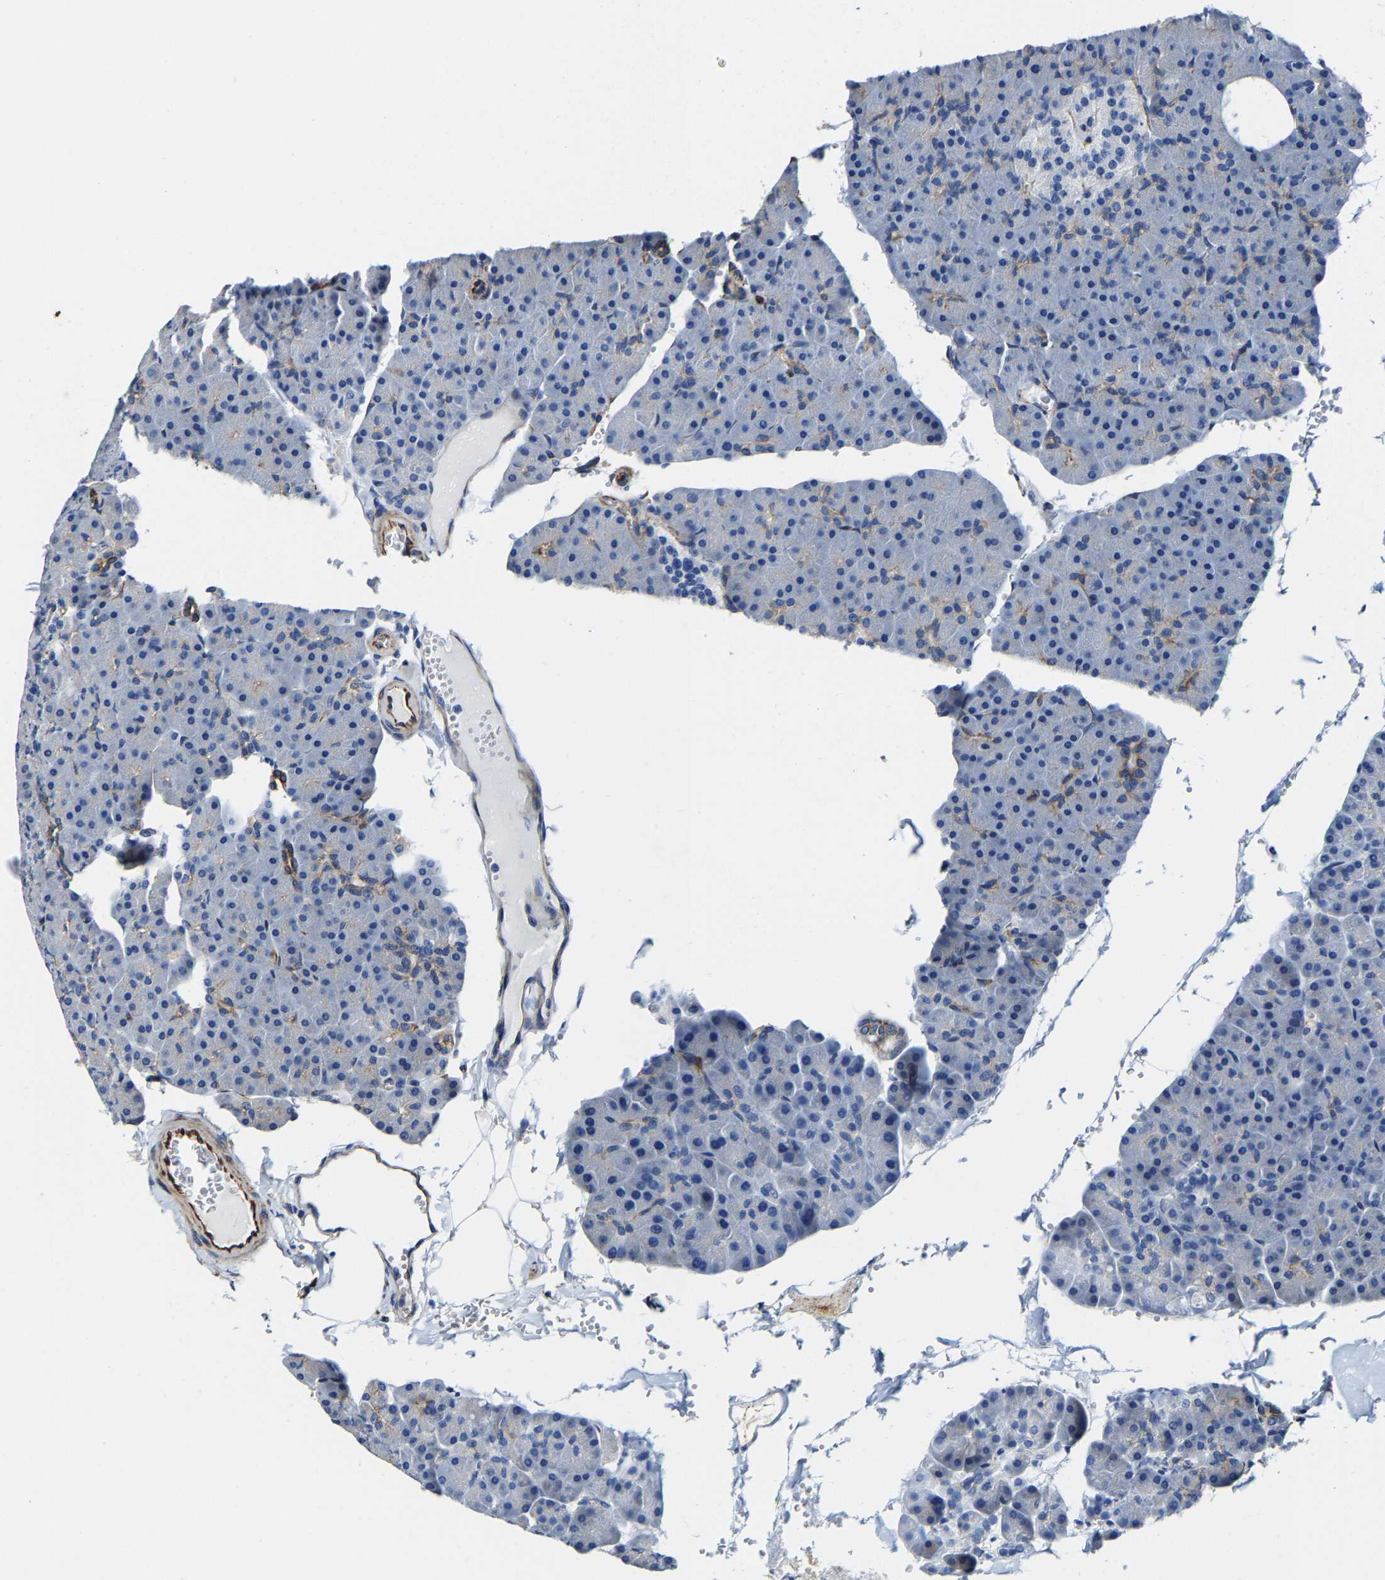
{"staining": {"intensity": "moderate", "quantity": "<25%", "location": "cytoplasmic/membranous"}, "tissue": "pancreas", "cell_type": "Exocrine glandular cells", "image_type": "normal", "snomed": [{"axis": "morphology", "description": "Normal tissue, NOS"}, {"axis": "topography", "description": "Pancreas"}], "caption": "Immunohistochemistry (IHC) of benign human pancreas displays low levels of moderate cytoplasmic/membranous staining in about <25% of exocrine glandular cells. (DAB = brown stain, brightfield microscopy at high magnification).", "gene": "MMEL1", "patient": {"sex": "male", "age": 35}}